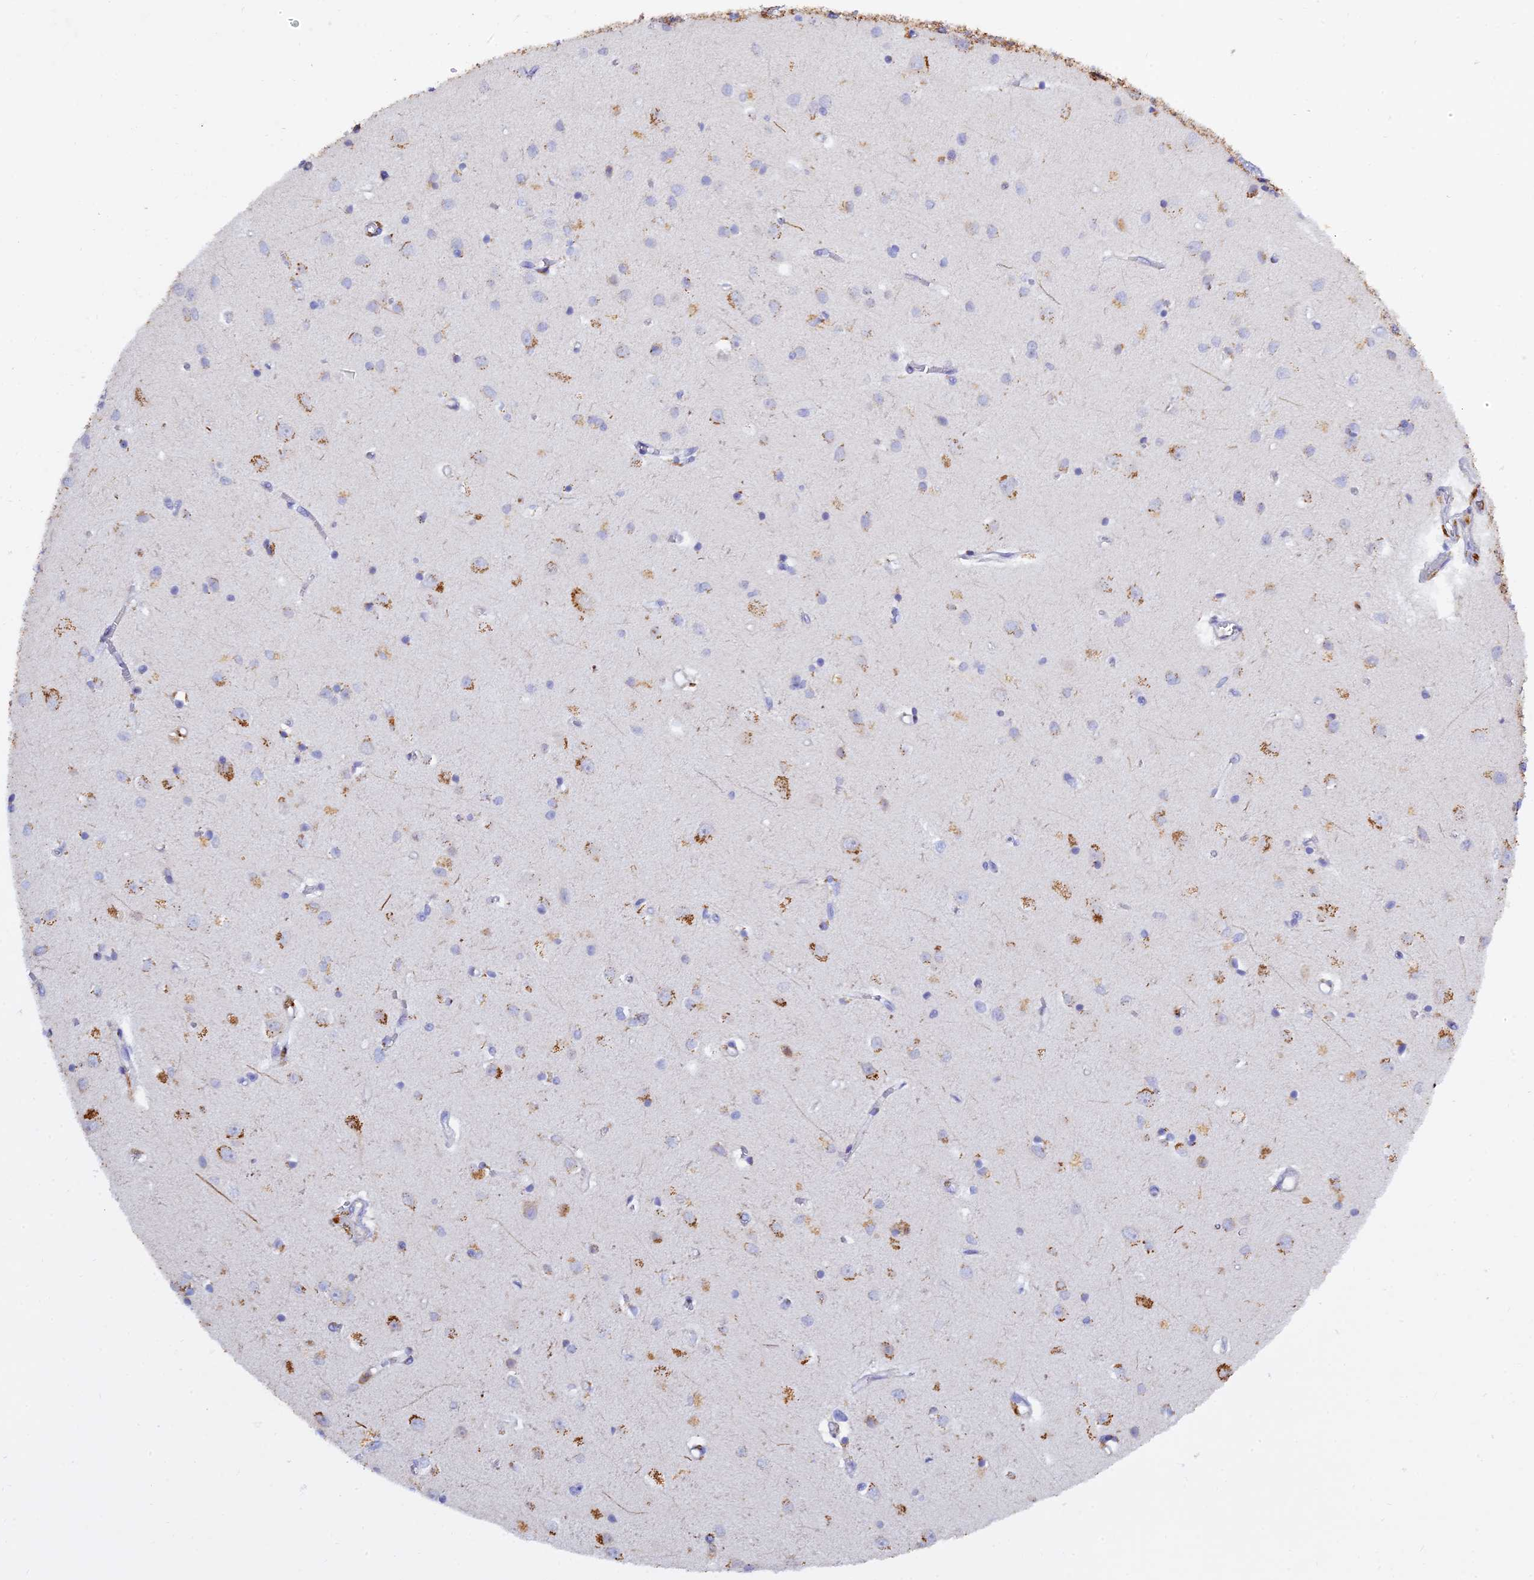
{"staining": {"intensity": "negative", "quantity": "none", "location": "none"}, "tissue": "cerebral cortex", "cell_type": "Endothelial cells", "image_type": "normal", "snomed": [{"axis": "morphology", "description": "Normal tissue, NOS"}, {"axis": "topography", "description": "Cerebral cortex"}], "caption": "DAB (3,3'-diaminobenzidine) immunohistochemical staining of unremarkable cerebral cortex reveals no significant expression in endothelial cells. (DAB (3,3'-diaminobenzidine) IHC visualized using brightfield microscopy, high magnification).", "gene": "RPGRIP1L", "patient": {"sex": "female", "age": 64}}